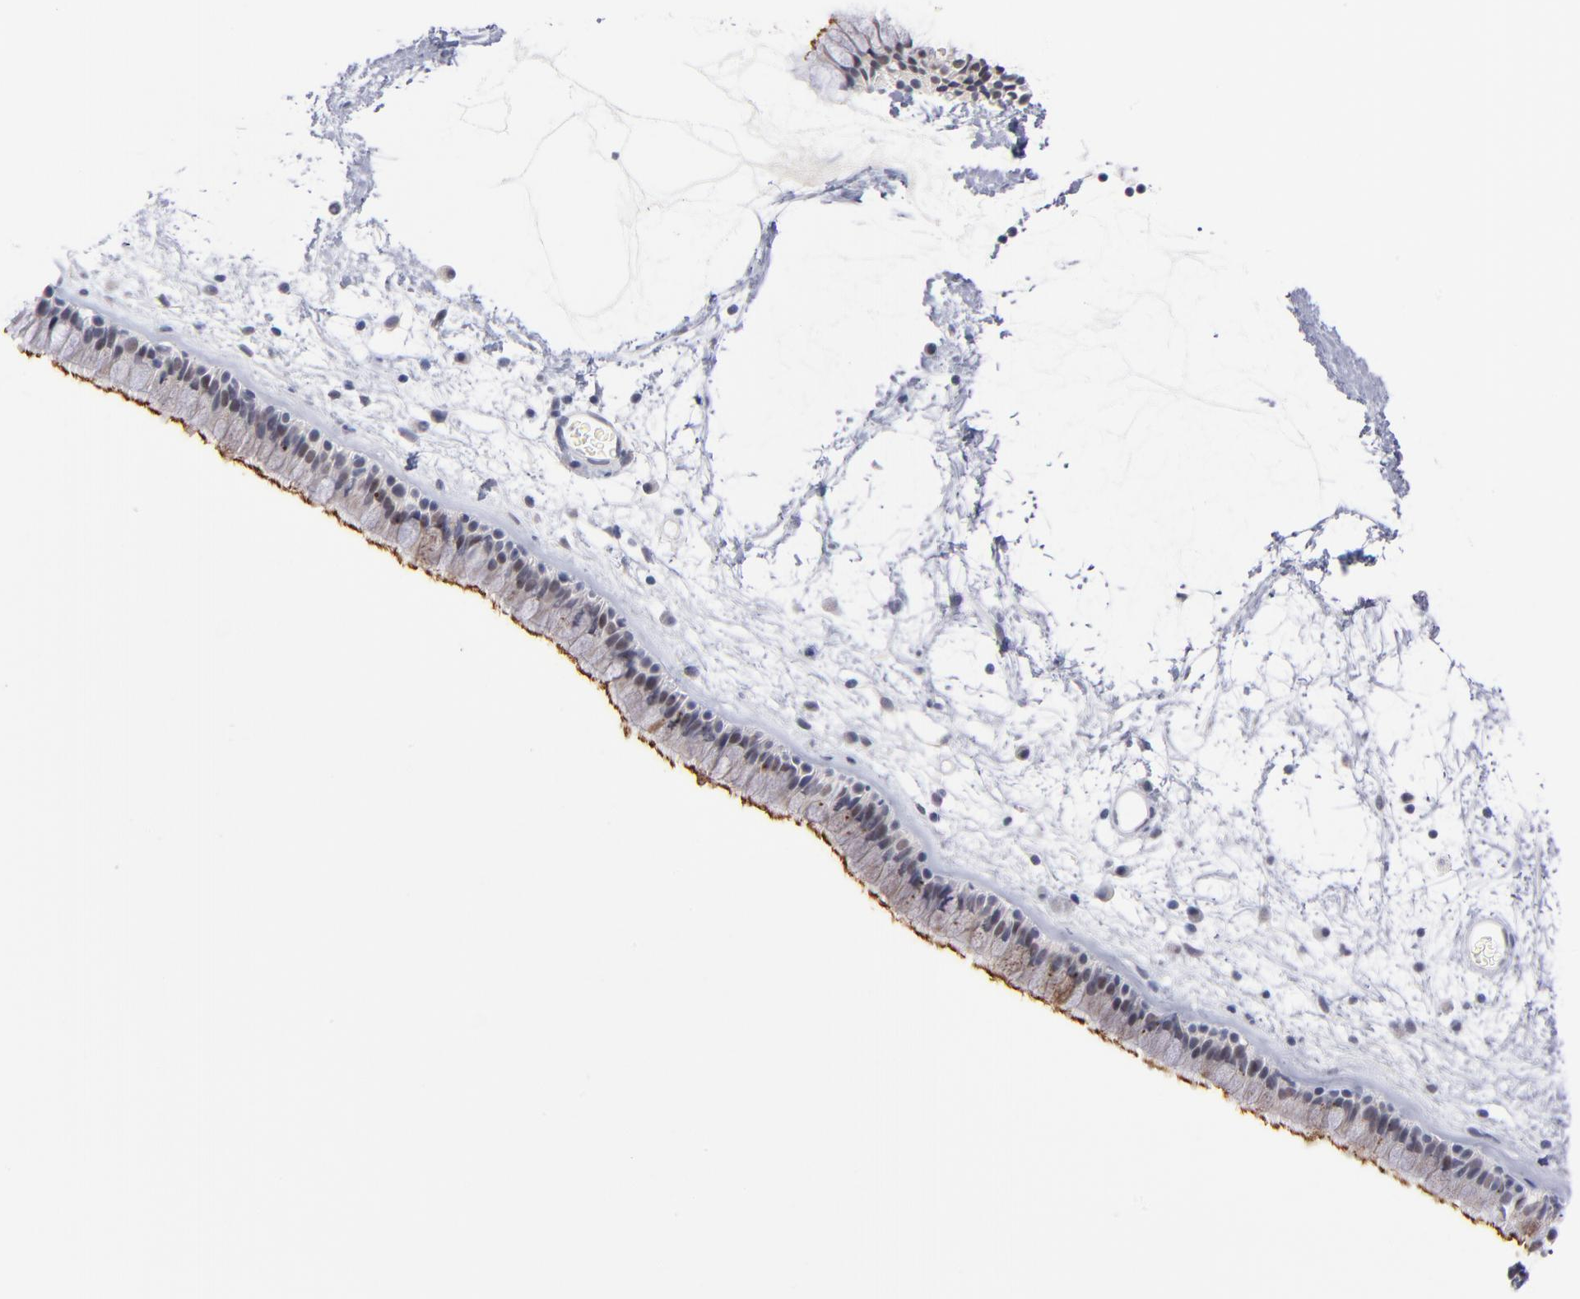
{"staining": {"intensity": "weak", "quantity": "<25%", "location": "nuclear"}, "tissue": "nasopharynx", "cell_type": "Respiratory epithelial cells", "image_type": "normal", "snomed": [{"axis": "morphology", "description": "Normal tissue, NOS"}, {"axis": "morphology", "description": "Inflammation, NOS"}, {"axis": "topography", "description": "Nasopharynx"}], "caption": "Normal nasopharynx was stained to show a protein in brown. There is no significant positivity in respiratory epithelial cells.", "gene": "WSB1", "patient": {"sex": "male", "age": 48}}